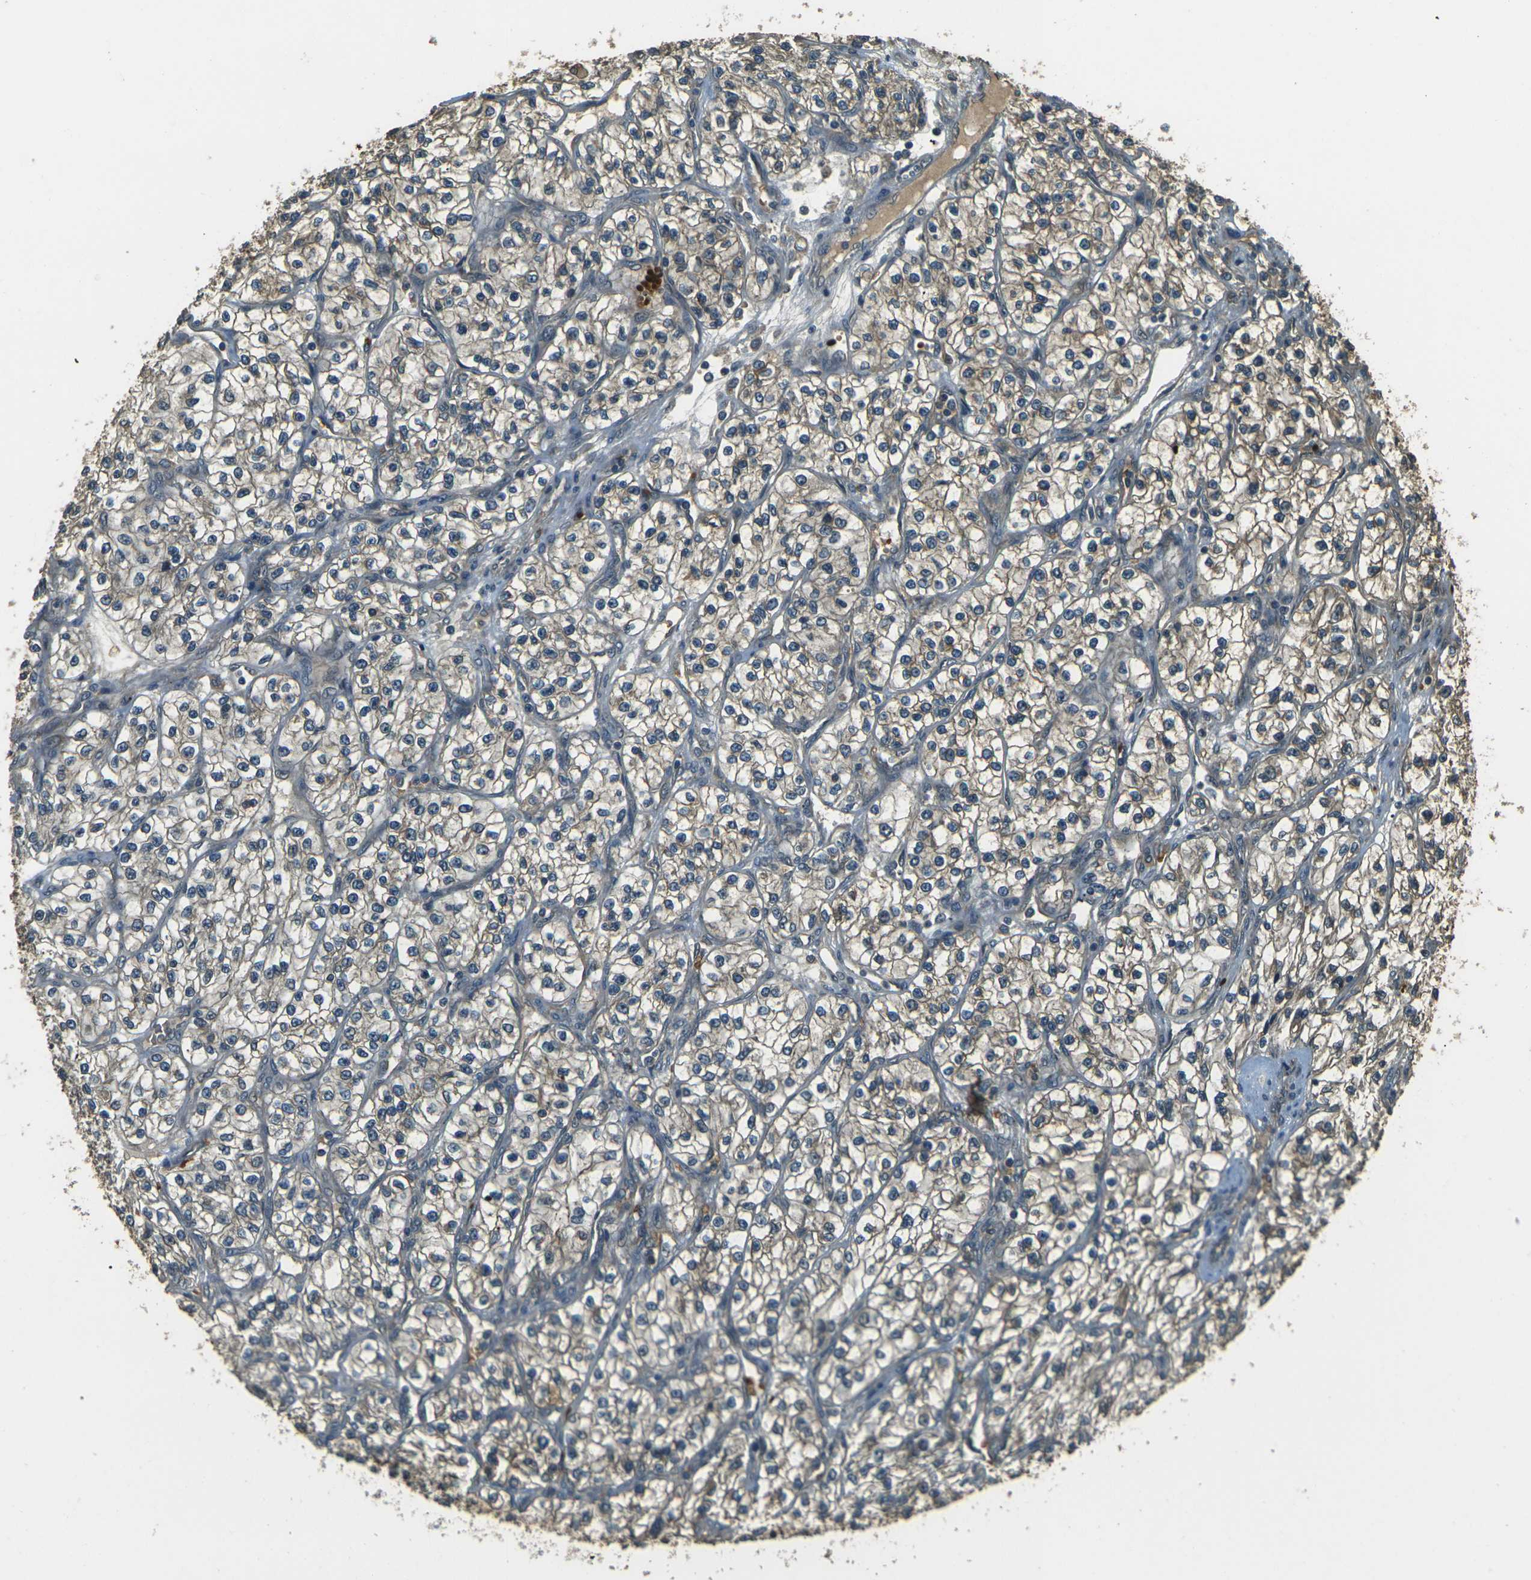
{"staining": {"intensity": "moderate", "quantity": ">75%", "location": "cytoplasmic/membranous"}, "tissue": "renal cancer", "cell_type": "Tumor cells", "image_type": "cancer", "snomed": [{"axis": "morphology", "description": "Adenocarcinoma, NOS"}, {"axis": "topography", "description": "Kidney"}], "caption": "Immunohistochemical staining of human adenocarcinoma (renal) reveals moderate cytoplasmic/membranous protein staining in about >75% of tumor cells.", "gene": "TOR1A", "patient": {"sex": "female", "age": 57}}